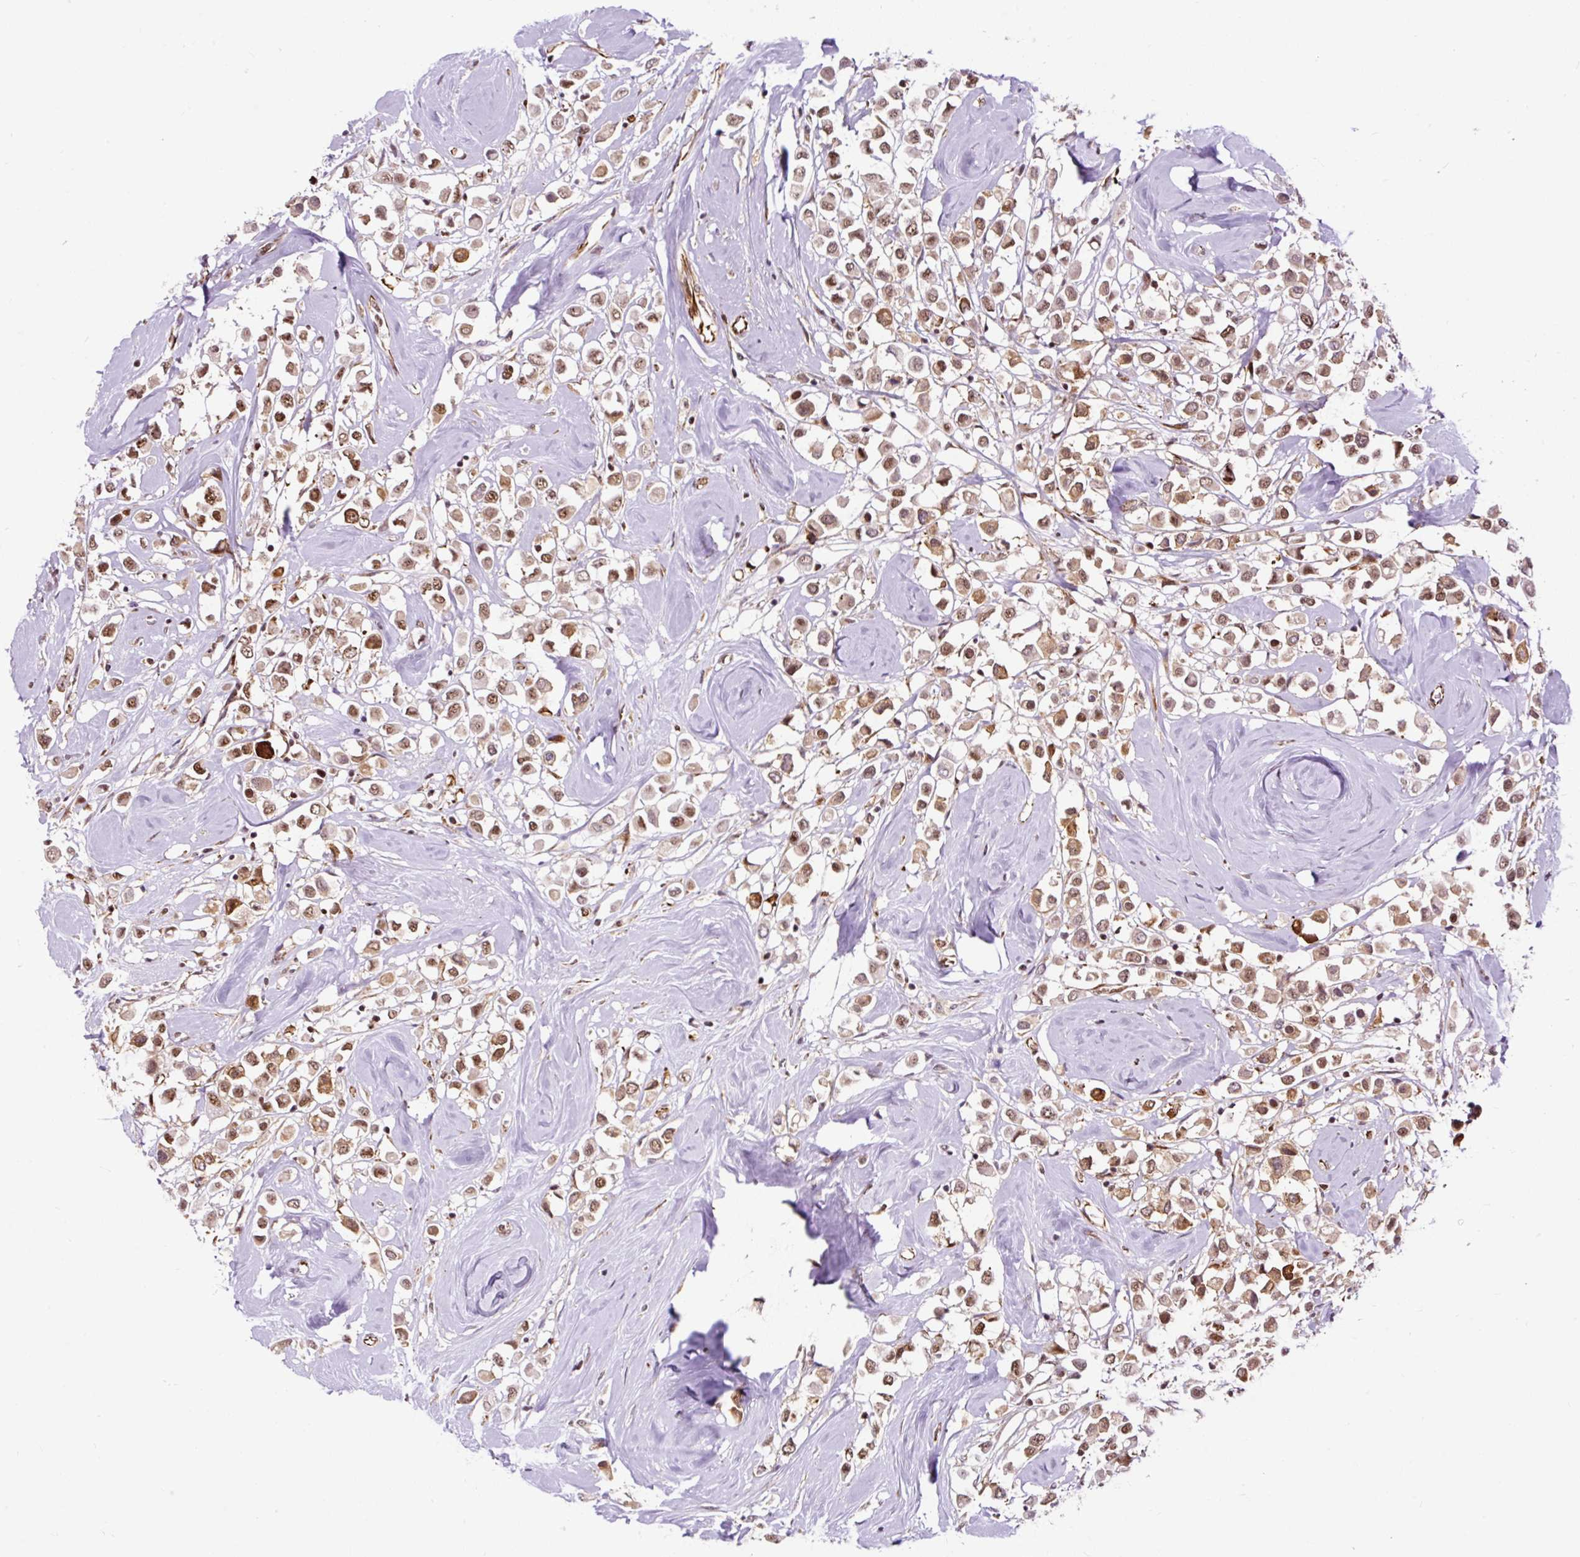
{"staining": {"intensity": "moderate", "quantity": ">75%", "location": "nuclear"}, "tissue": "breast cancer", "cell_type": "Tumor cells", "image_type": "cancer", "snomed": [{"axis": "morphology", "description": "Duct carcinoma"}, {"axis": "topography", "description": "Breast"}], "caption": "Immunohistochemistry (IHC) photomicrograph of intraductal carcinoma (breast) stained for a protein (brown), which reveals medium levels of moderate nuclear positivity in about >75% of tumor cells.", "gene": "LUC7L2", "patient": {"sex": "female", "age": 61}}